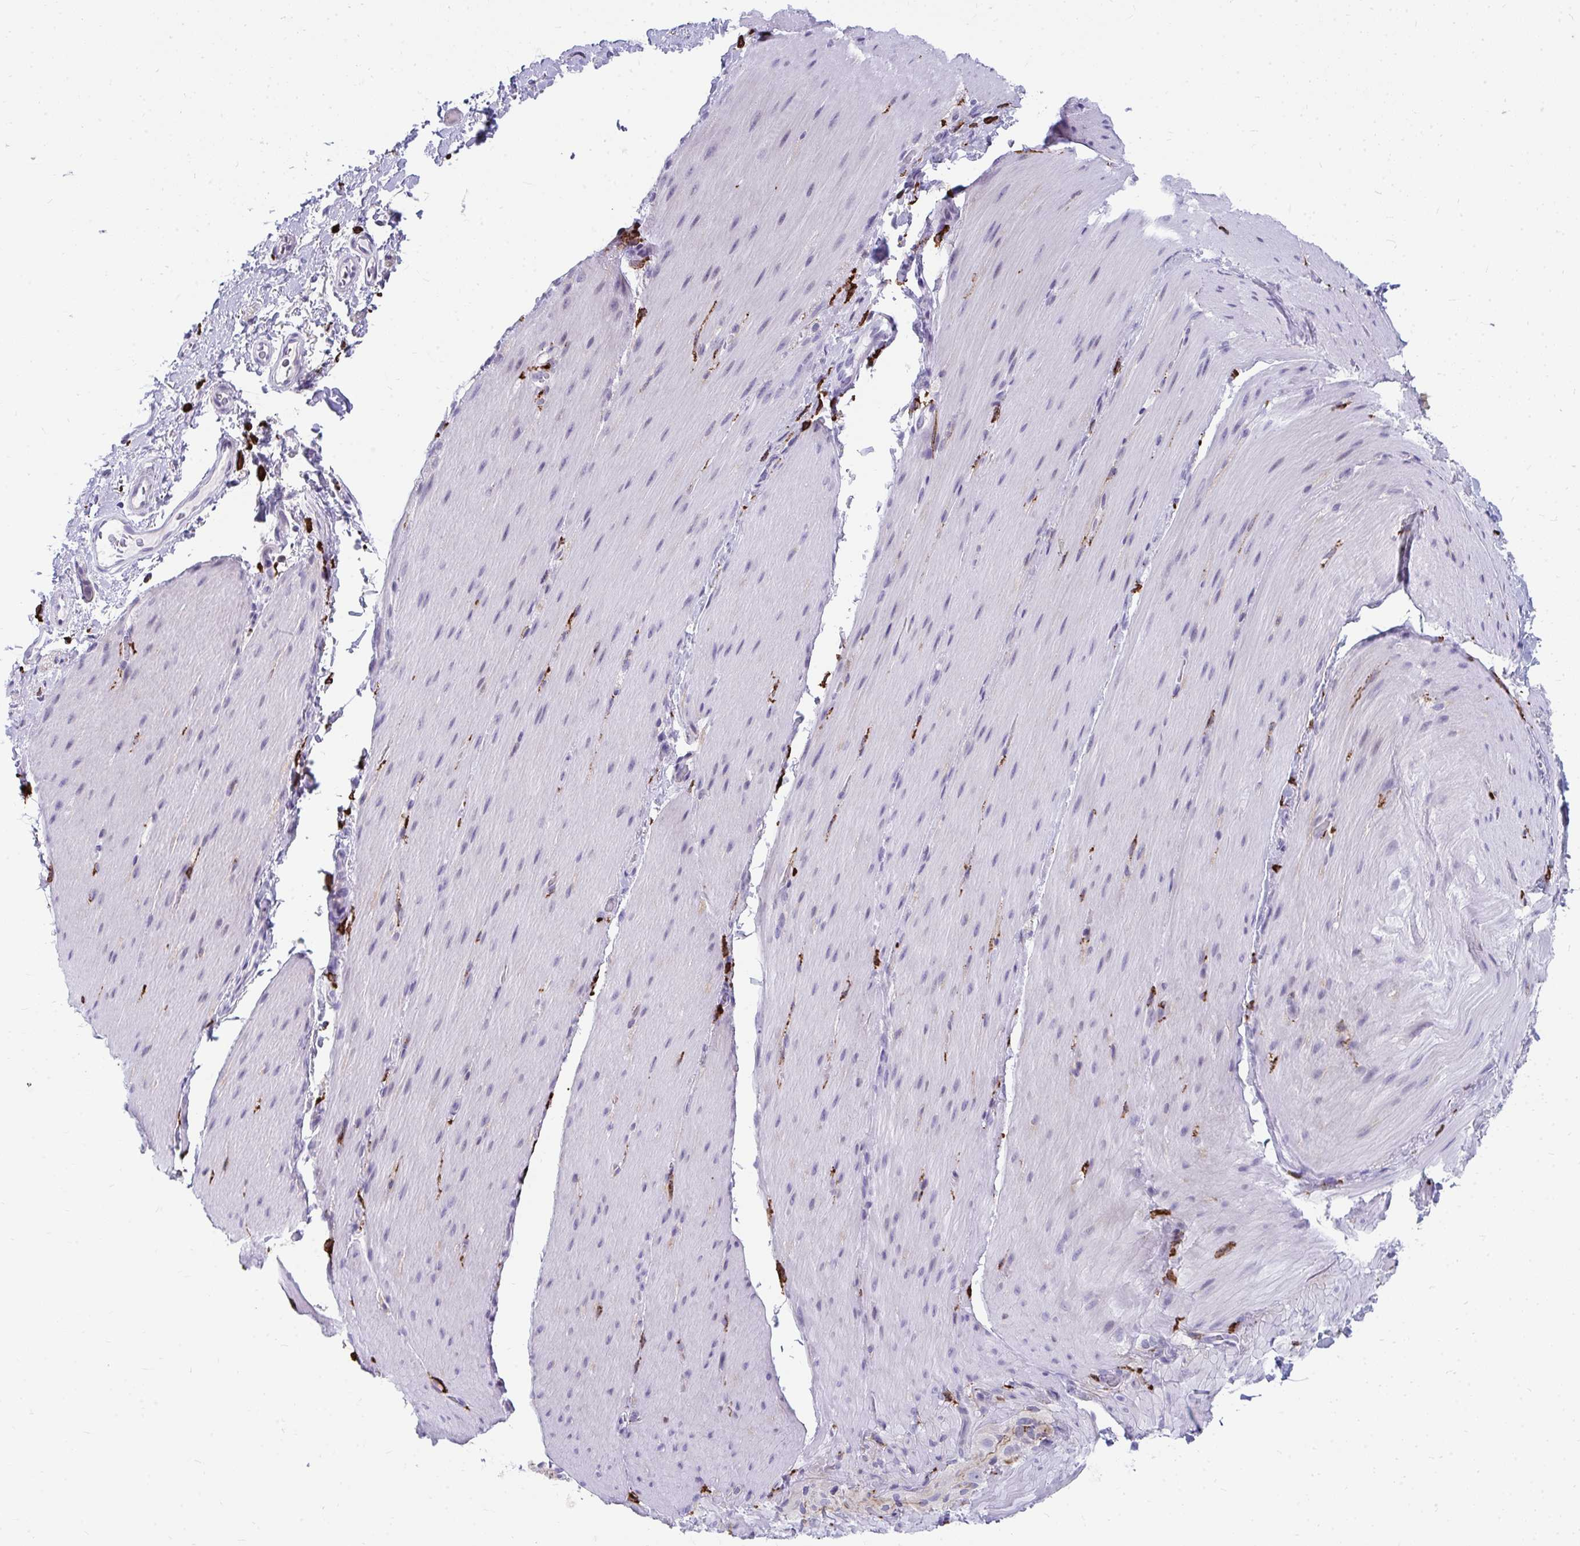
{"staining": {"intensity": "negative", "quantity": "none", "location": "none"}, "tissue": "smooth muscle", "cell_type": "Smooth muscle cells", "image_type": "normal", "snomed": [{"axis": "morphology", "description": "Normal tissue, NOS"}, {"axis": "topography", "description": "Smooth muscle"}, {"axis": "topography", "description": "Colon"}], "caption": "The immunohistochemistry (IHC) photomicrograph has no significant positivity in smooth muscle cells of smooth muscle. The staining is performed using DAB (3,3'-diaminobenzidine) brown chromogen with nuclei counter-stained in using hematoxylin.", "gene": "CD163", "patient": {"sex": "male", "age": 73}}